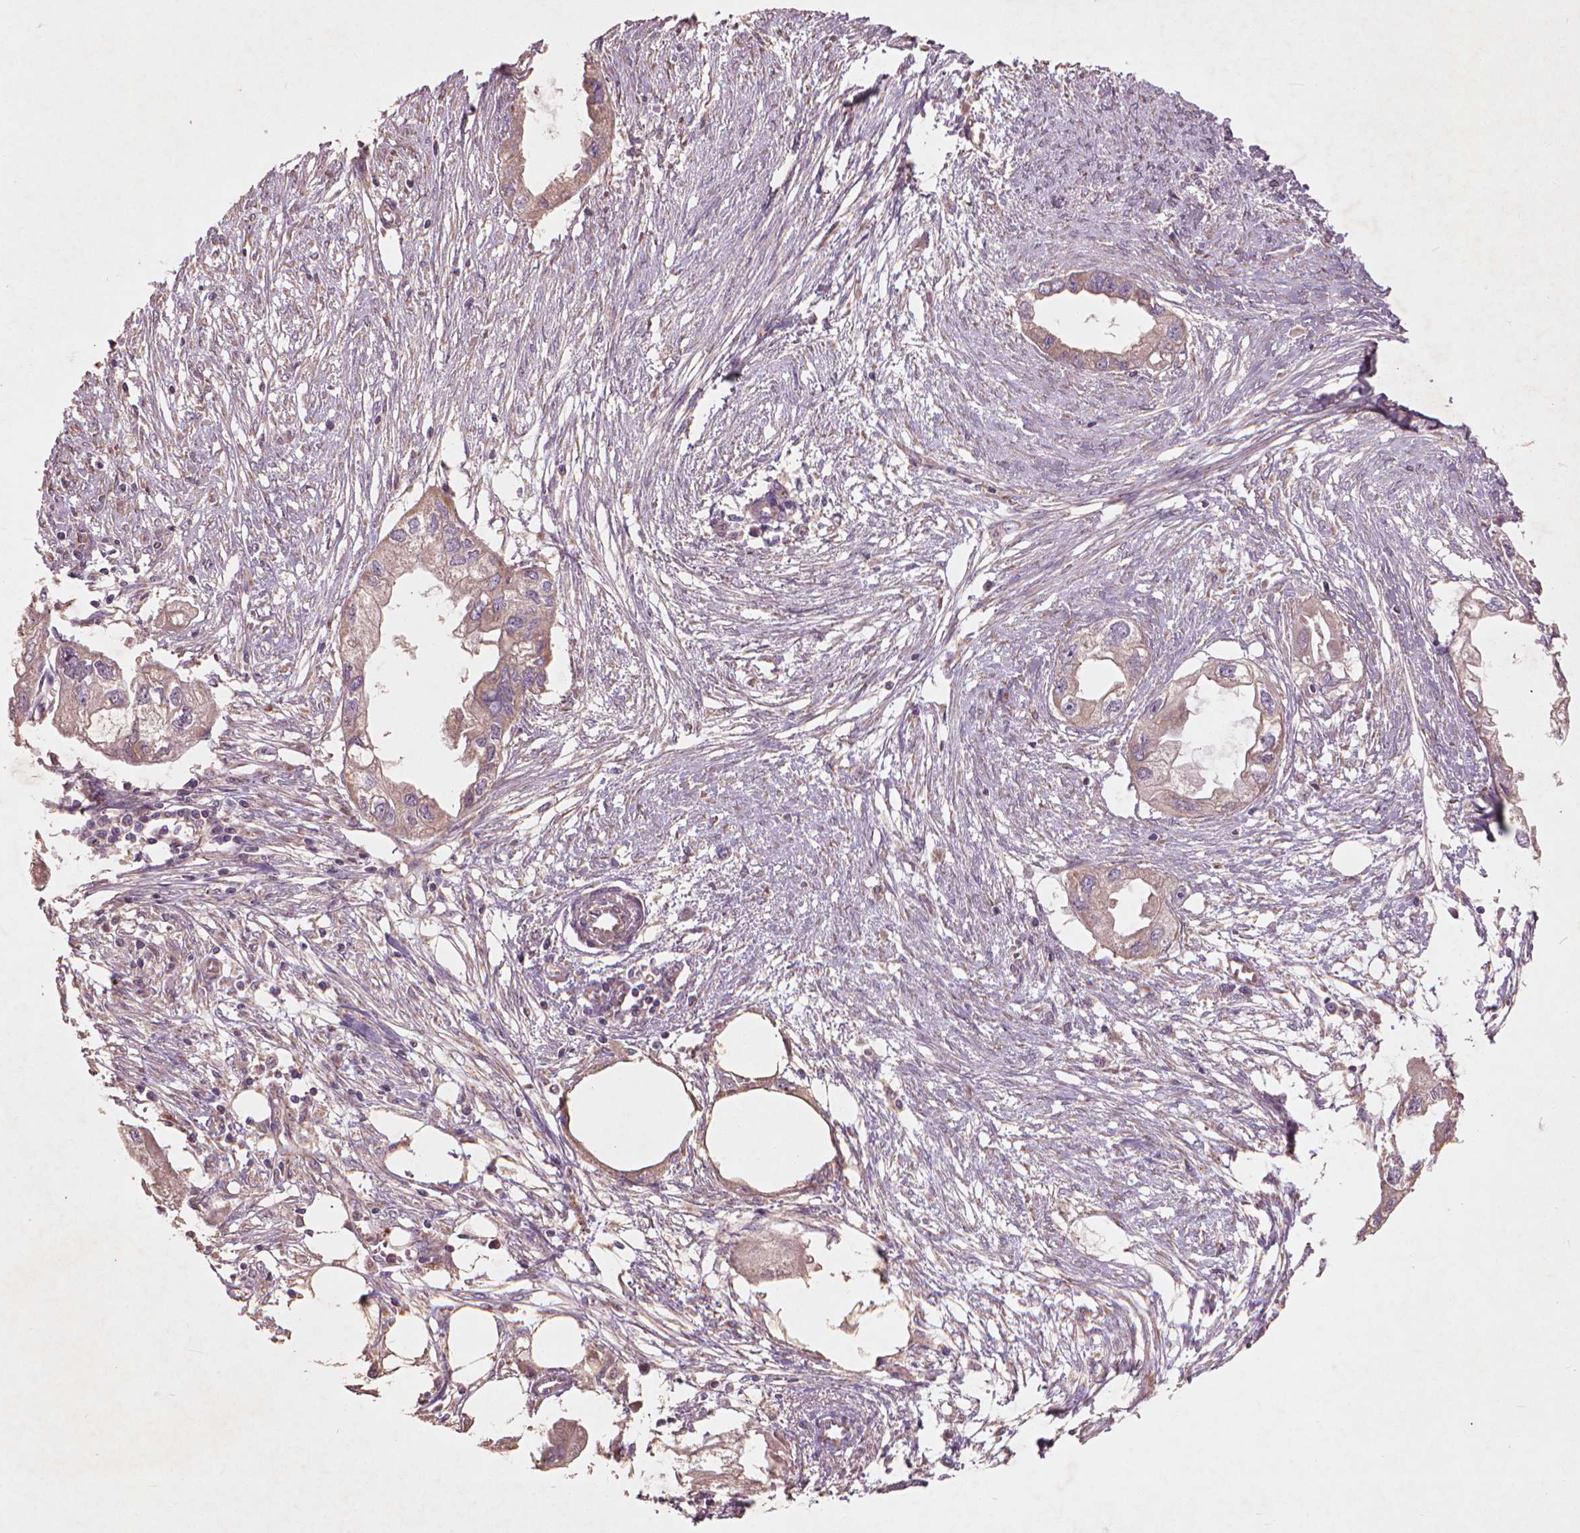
{"staining": {"intensity": "weak", "quantity": ">75%", "location": "cytoplasmic/membranous"}, "tissue": "endometrial cancer", "cell_type": "Tumor cells", "image_type": "cancer", "snomed": [{"axis": "morphology", "description": "Adenocarcinoma, NOS"}, {"axis": "morphology", "description": "Adenocarcinoma, metastatic, NOS"}, {"axis": "topography", "description": "Adipose tissue"}, {"axis": "topography", "description": "Endometrium"}], "caption": "High-power microscopy captured an IHC histopathology image of metastatic adenocarcinoma (endometrial), revealing weak cytoplasmic/membranous positivity in about >75% of tumor cells. The staining is performed using DAB brown chromogen to label protein expression. The nuclei are counter-stained blue using hematoxylin.", "gene": "NLRX1", "patient": {"sex": "female", "age": 67}}